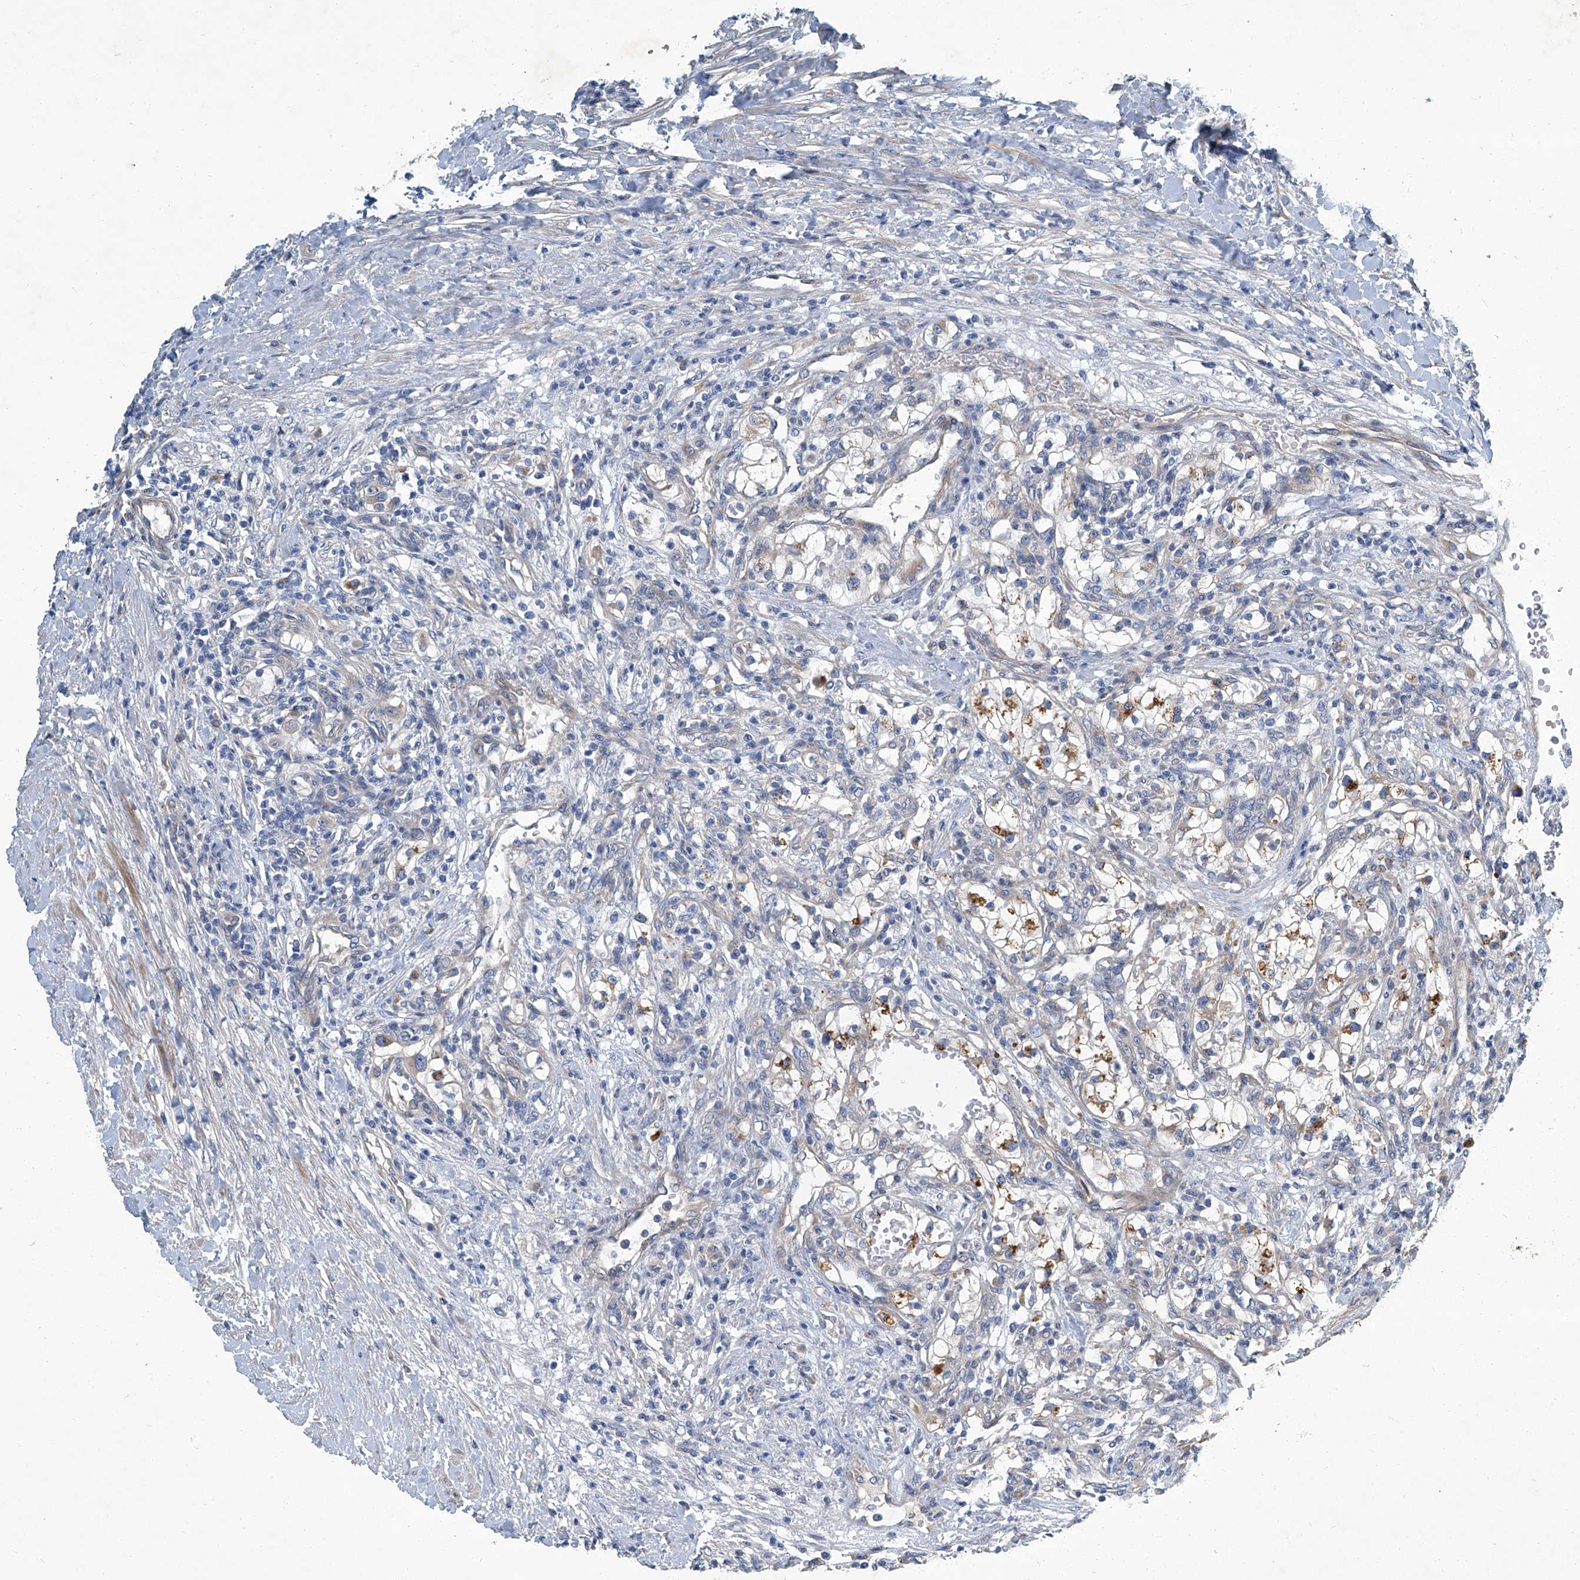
{"staining": {"intensity": "moderate", "quantity": "<25%", "location": "cytoplasmic/membranous"}, "tissue": "renal cancer", "cell_type": "Tumor cells", "image_type": "cancer", "snomed": [{"axis": "morphology", "description": "Normal tissue, NOS"}, {"axis": "morphology", "description": "Adenocarcinoma, NOS"}, {"axis": "topography", "description": "Kidney"}], "caption": "Immunohistochemistry (IHC) histopathology image of human renal adenocarcinoma stained for a protein (brown), which displays low levels of moderate cytoplasmic/membranous positivity in approximately <25% of tumor cells.", "gene": "SLC26A11", "patient": {"sex": "male", "age": 68}}